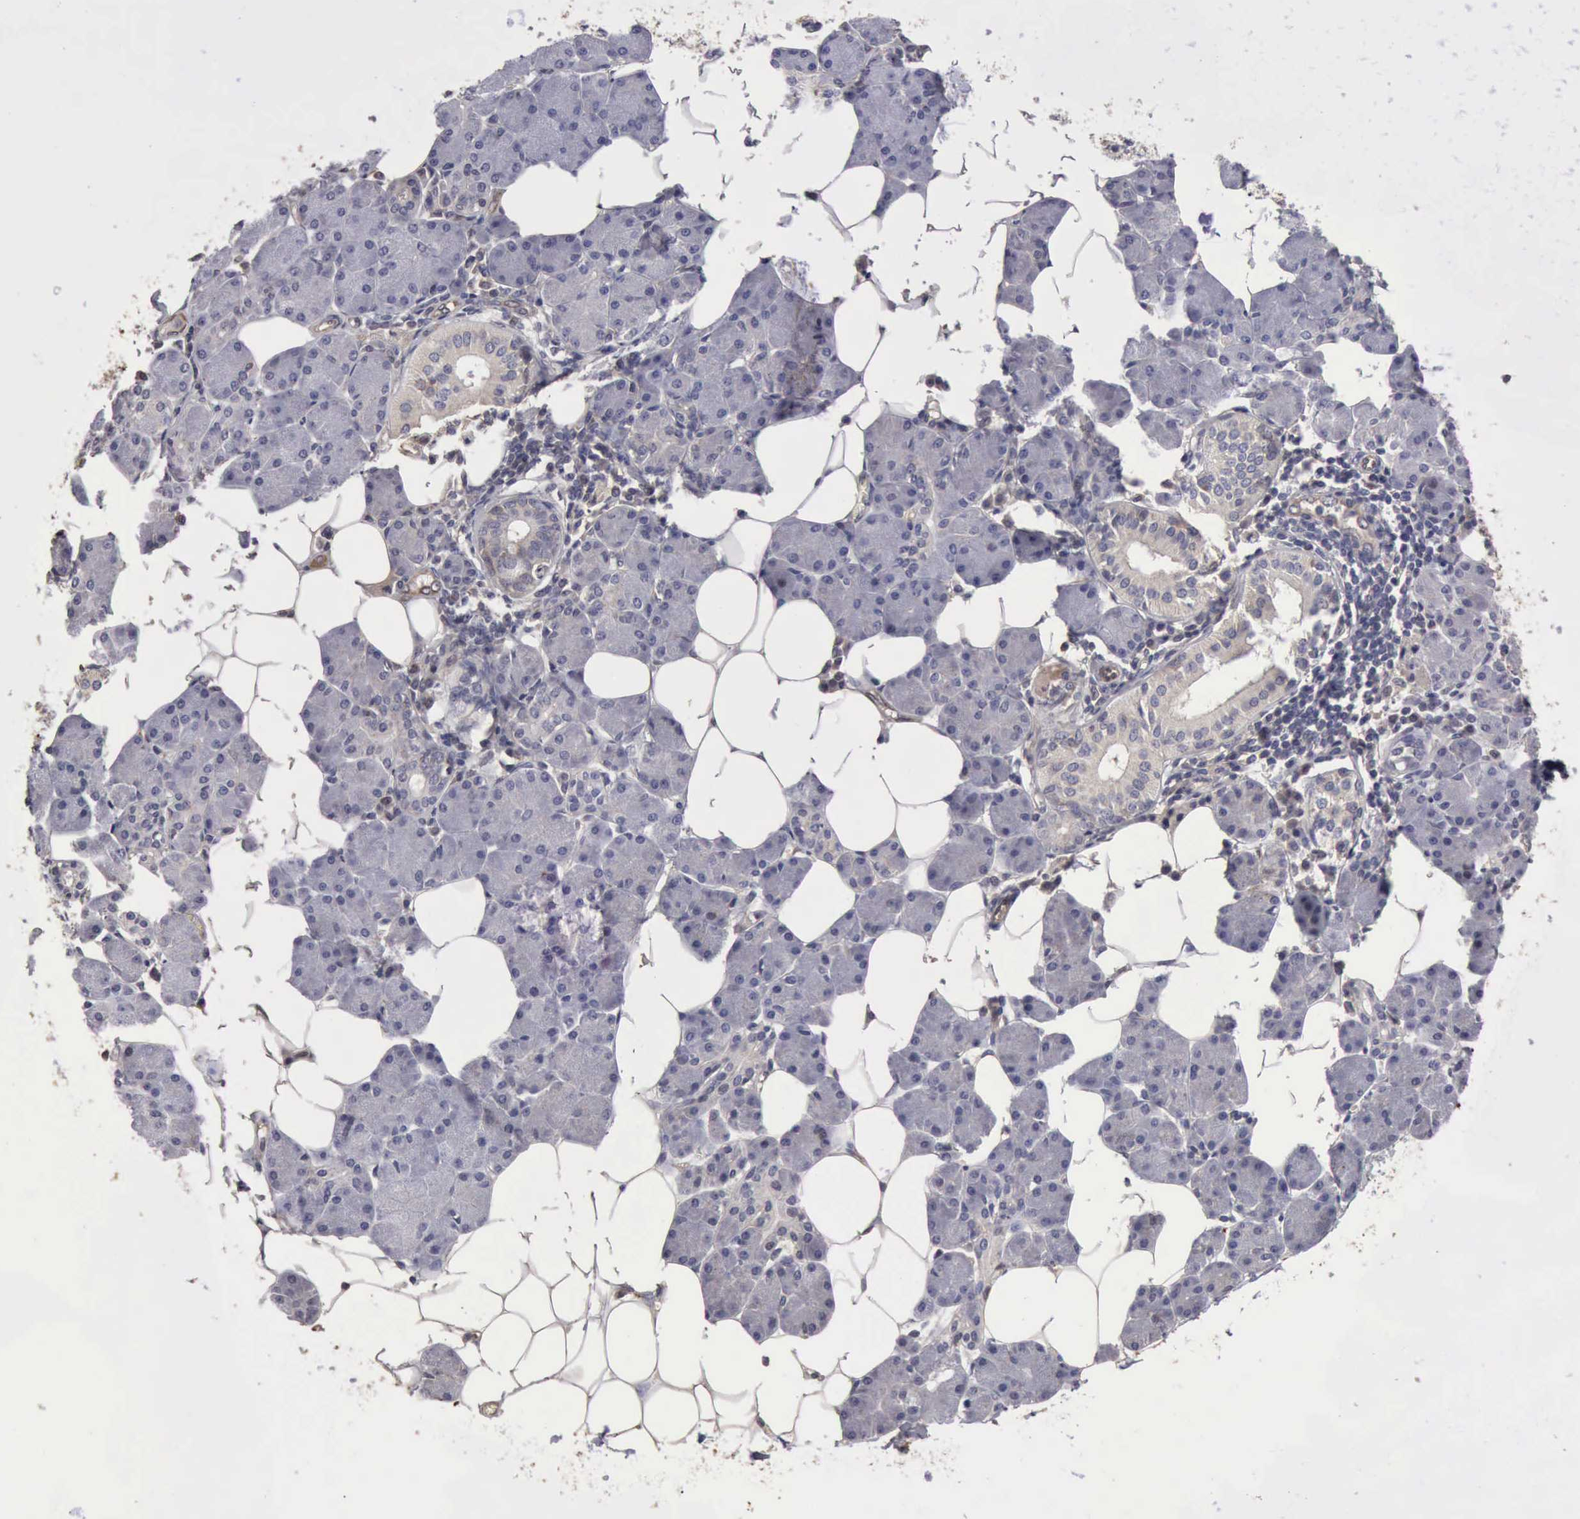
{"staining": {"intensity": "negative", "quantity": "none", "location": "none"}, "tissue": "salivary gland", "cell_type": "Glandular cells", "image_type": "normal", "snomed": [{"axis": "morphology", "description": "Normal tissue, NOS"}, {"axis": "morphology", "description": "Adenoma, NOS"}, {"axis": "topography", "description": "Salivary gland"}], "caption": "DAB (3,3'-diaminobenzidine) immunohistochemical staining of normal salivary gland shows no significant positivity in glandular cells. (DAB immunohistochemistry (IHC) with hematoxylin counter stain).", "gene": "BMX", "patient": {"sex": "female", "age": 32}}